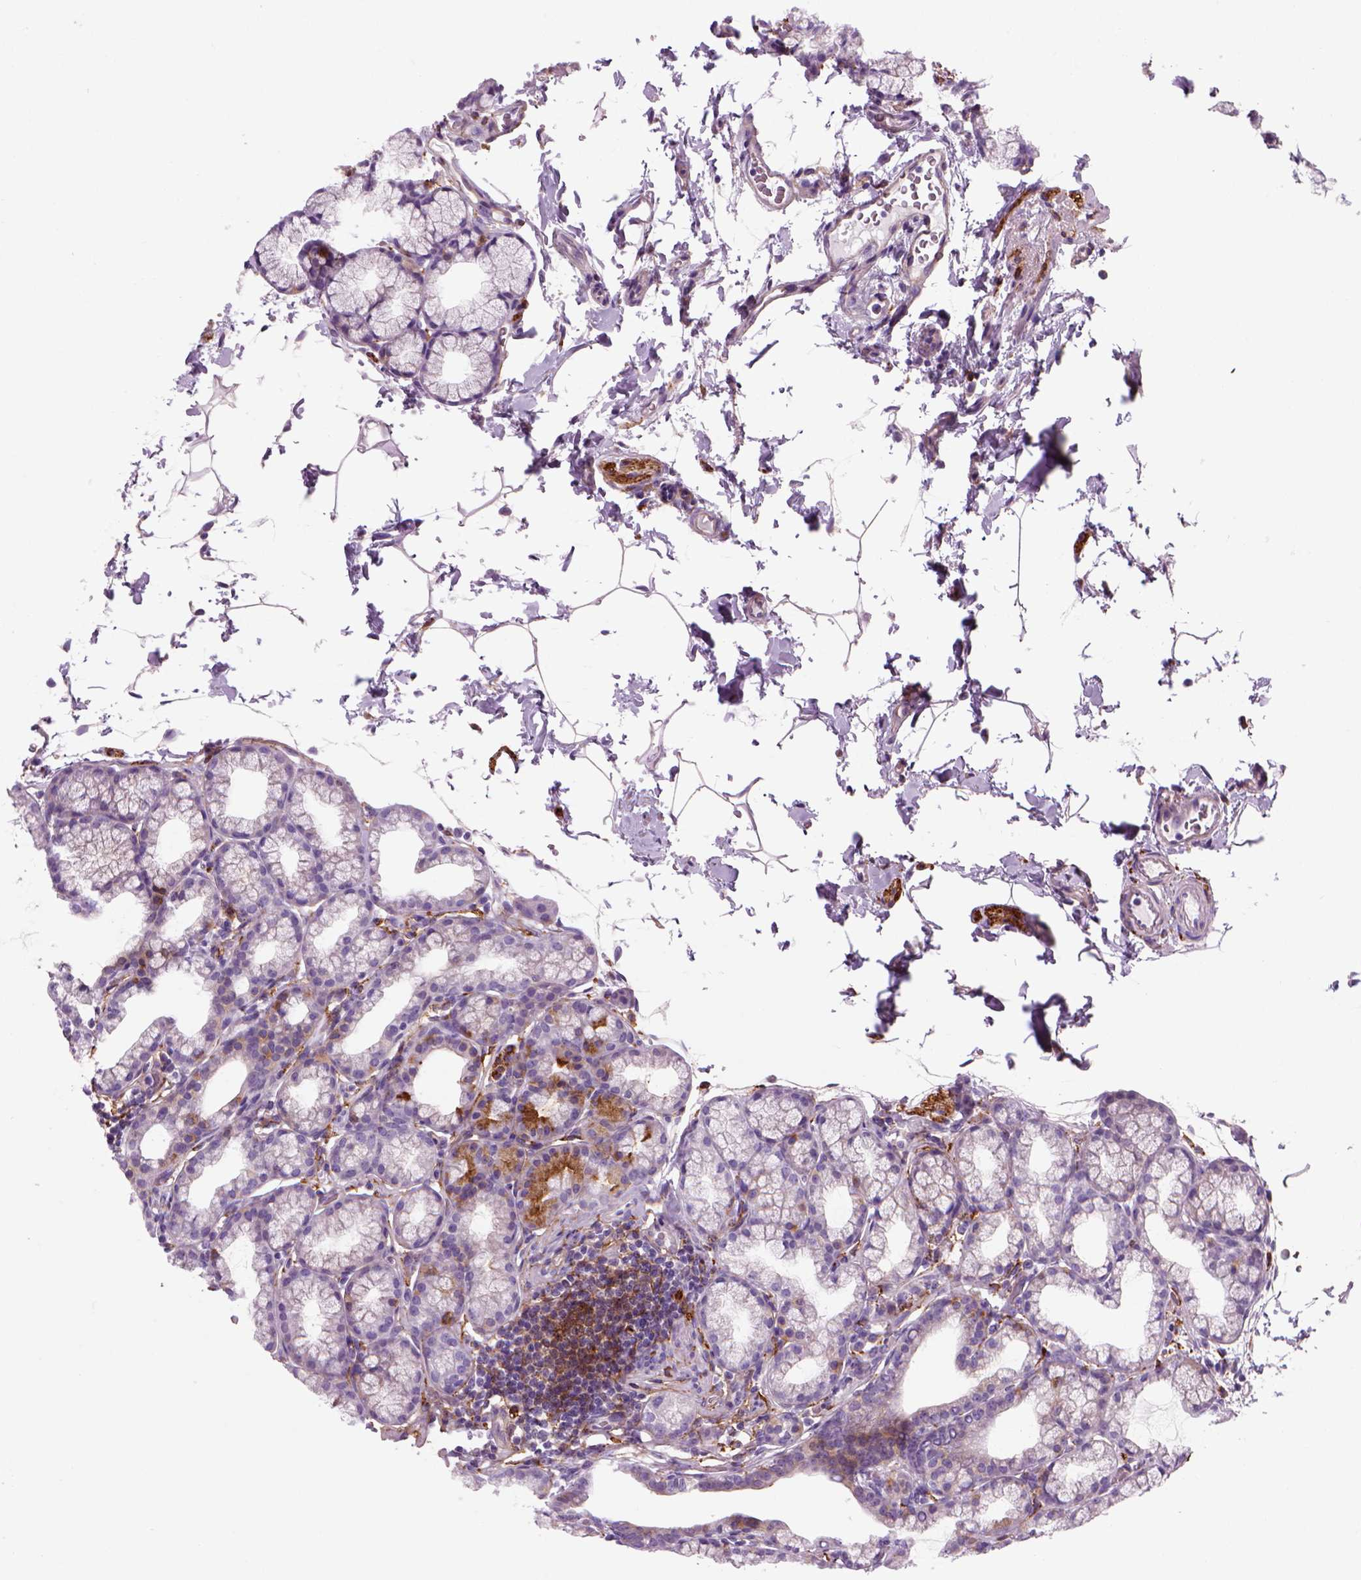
{"staining": {"intensity": "negative", "quantity": "none", "location": "none"}, "tissue": "duodenum", "cell_type": "Glandular cells", "image_type": "normal", "snomed": [{"axis": "morphology", "description": "Normal tissue, NOS"}, {"axis": "topography", "description": "Pancreas"}, {"axis": "topography", "description": "Duodenum"}], "caption": "An image of duodenum stained for a protein exhibits no brown staining in glandular cells. The staining is performed using DAB brown chromogen with nuclei counter-stained in using hematoxylin.", "gene": "MARCKS", "patient": {"sex": "male", "age": 59}}